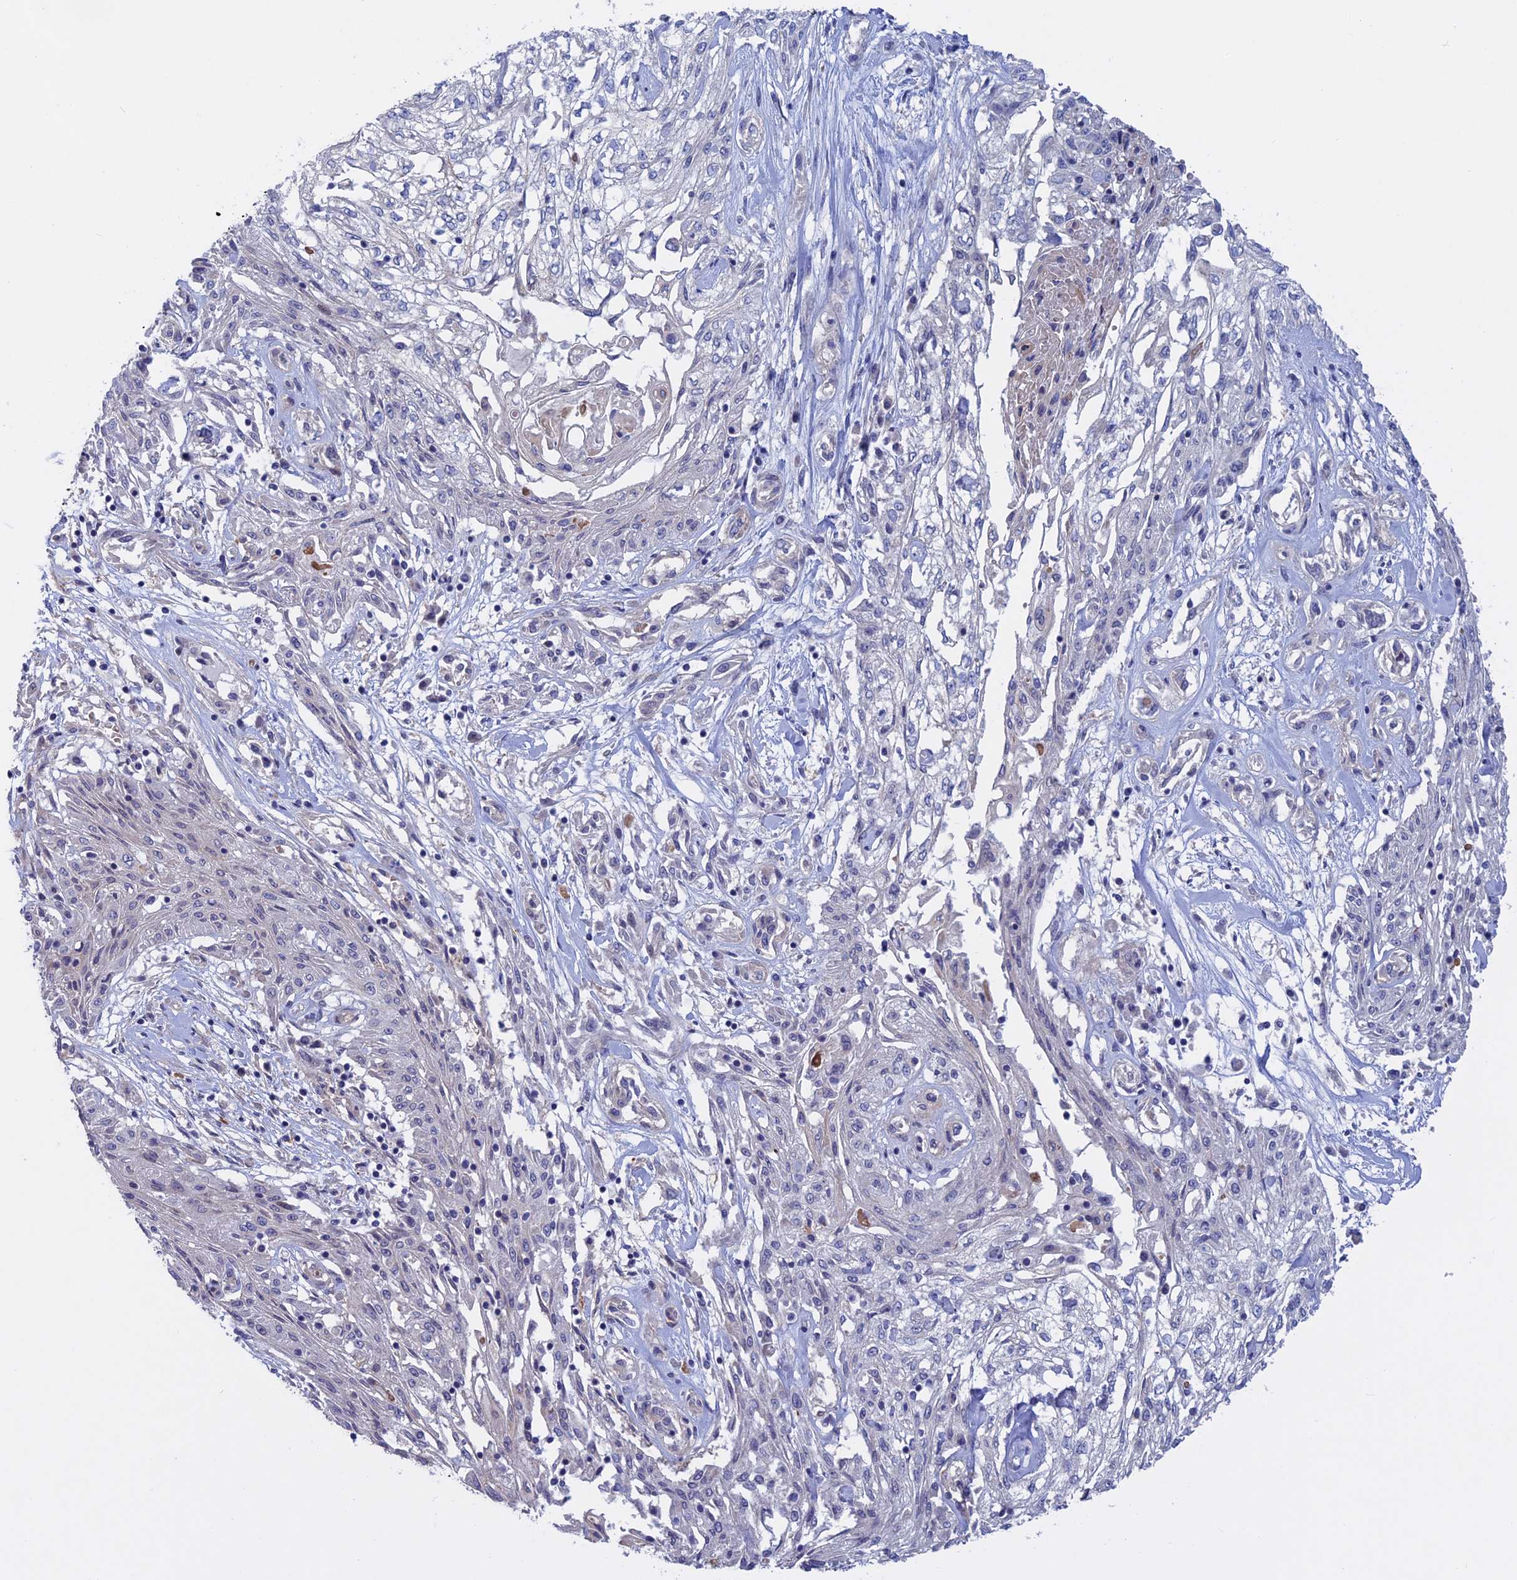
{"staining": {"intensity": "negative", "quantity": "none", "location": "none"}, "tissue": "skin cancer", "cell_type": "Tumor cells", "image_type": "cancer", "snomed": [{"axis": "morphology", "description": "Squamous cell carcinoma, NOS"}, {"axis": "morphology", "description": "Squamous cell carcinoma, metastatic, NOS"}, {"axis": "topography", "description": "Skin"}, {"axis": "topography", "description": "Lymph node"}], "caption": "DAB (3,3'-diaminobenzidine) immunohistochemical staining of skin cancer (squamous cell carcinoma) shows no significant positivity in tumor cells.", "gene": "SLC2A6", "patient": {"sex": "male", "age": 75}}